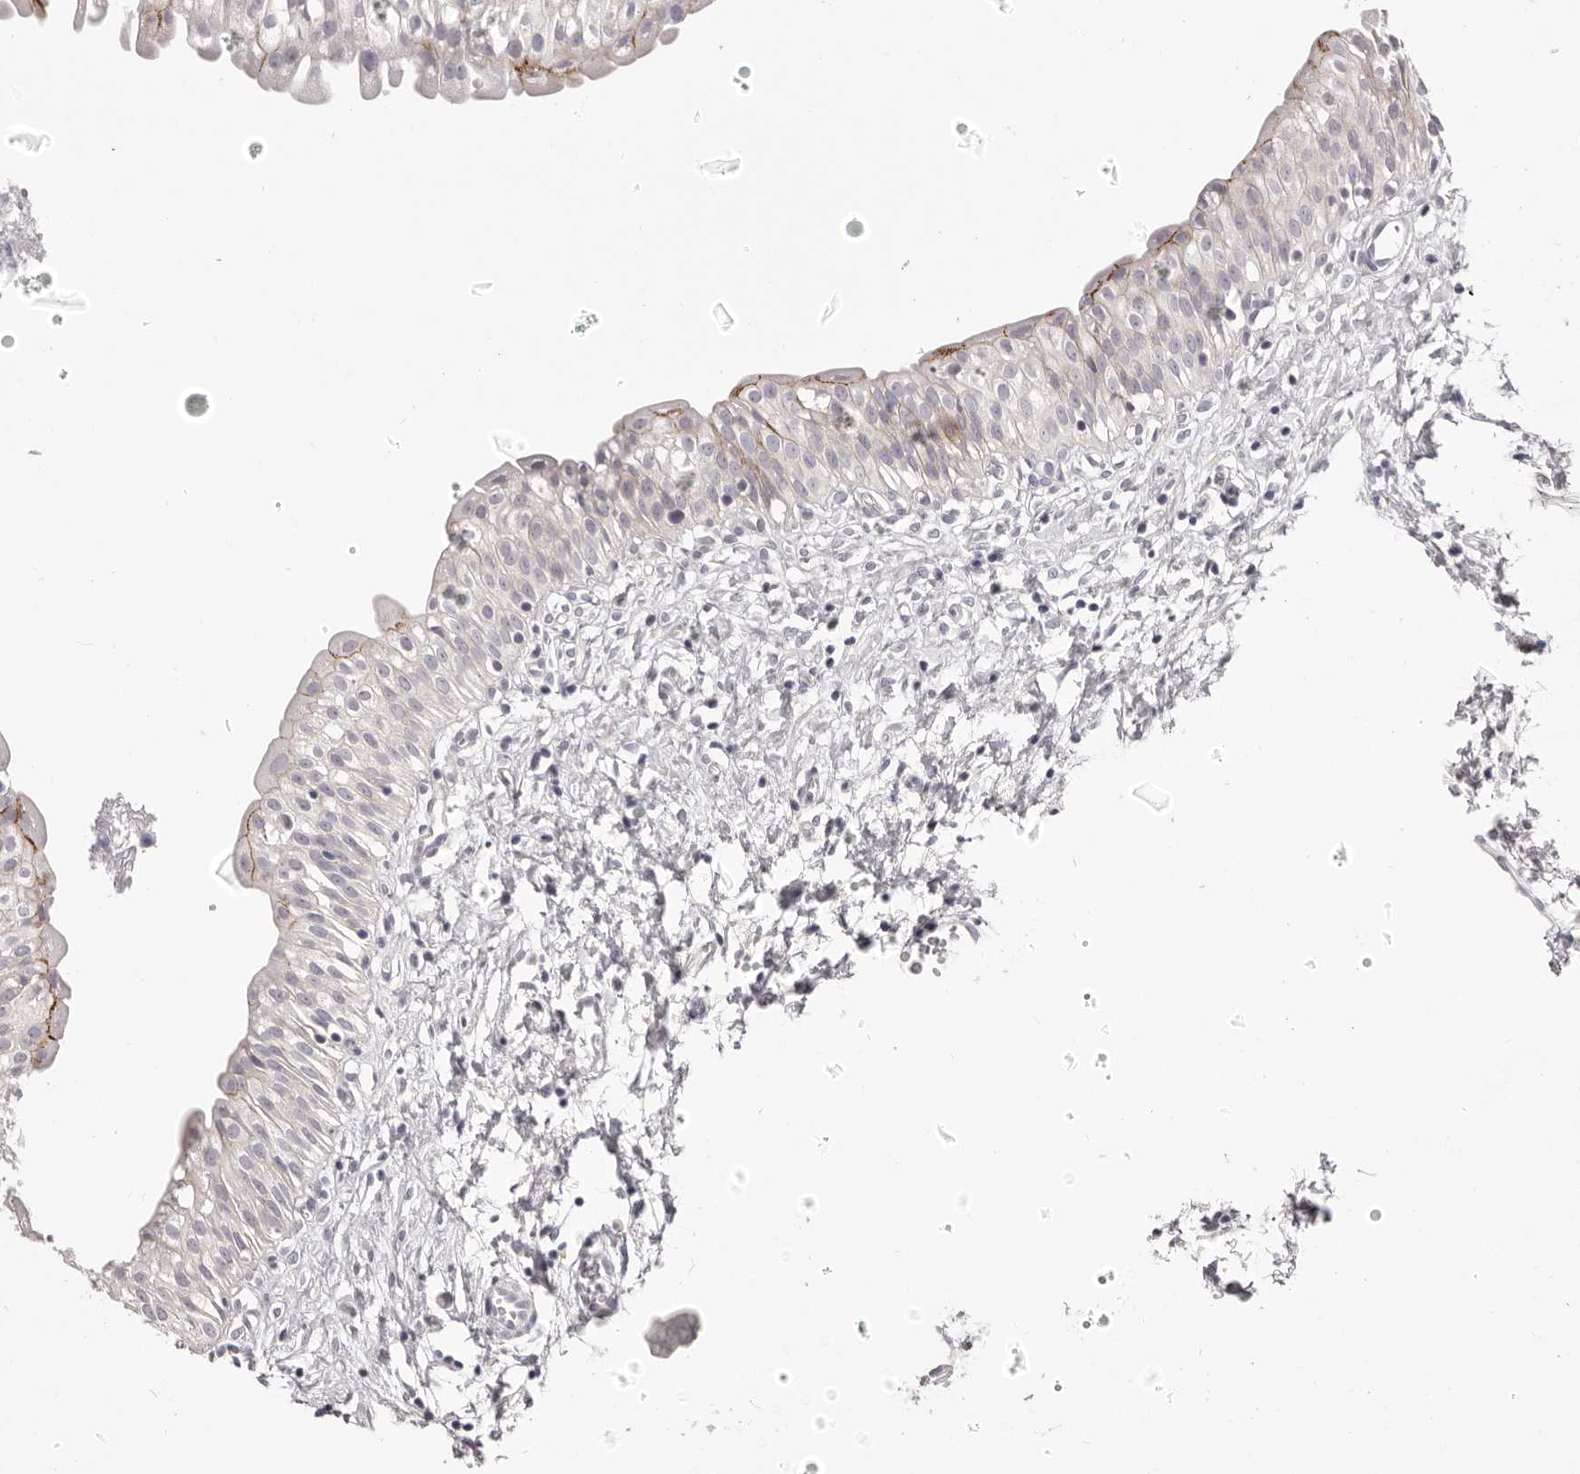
{"staining": {"intensity": "moderate", "quantity": "<25%", "location": "cytoplasmic/membranous"}, "tissue": "urinary bladder", "cell_type": "Urothelial cells", "image_type": "normal", "snomed": [{"axis": "morphology", "description": "Normal tissue, NOS"}, {"axis": "topography", "description": "Urinary bladder"}], "caption": "An immunohistochemistry photomicrograph of normal tissue is shown. Protein staining in brown highlights moderate cytoplasmic/membranous positivity in urinary bladder within urothelial cells.", "gene": "OTUD3", "patient": {"sex": "male", "age": 51}}